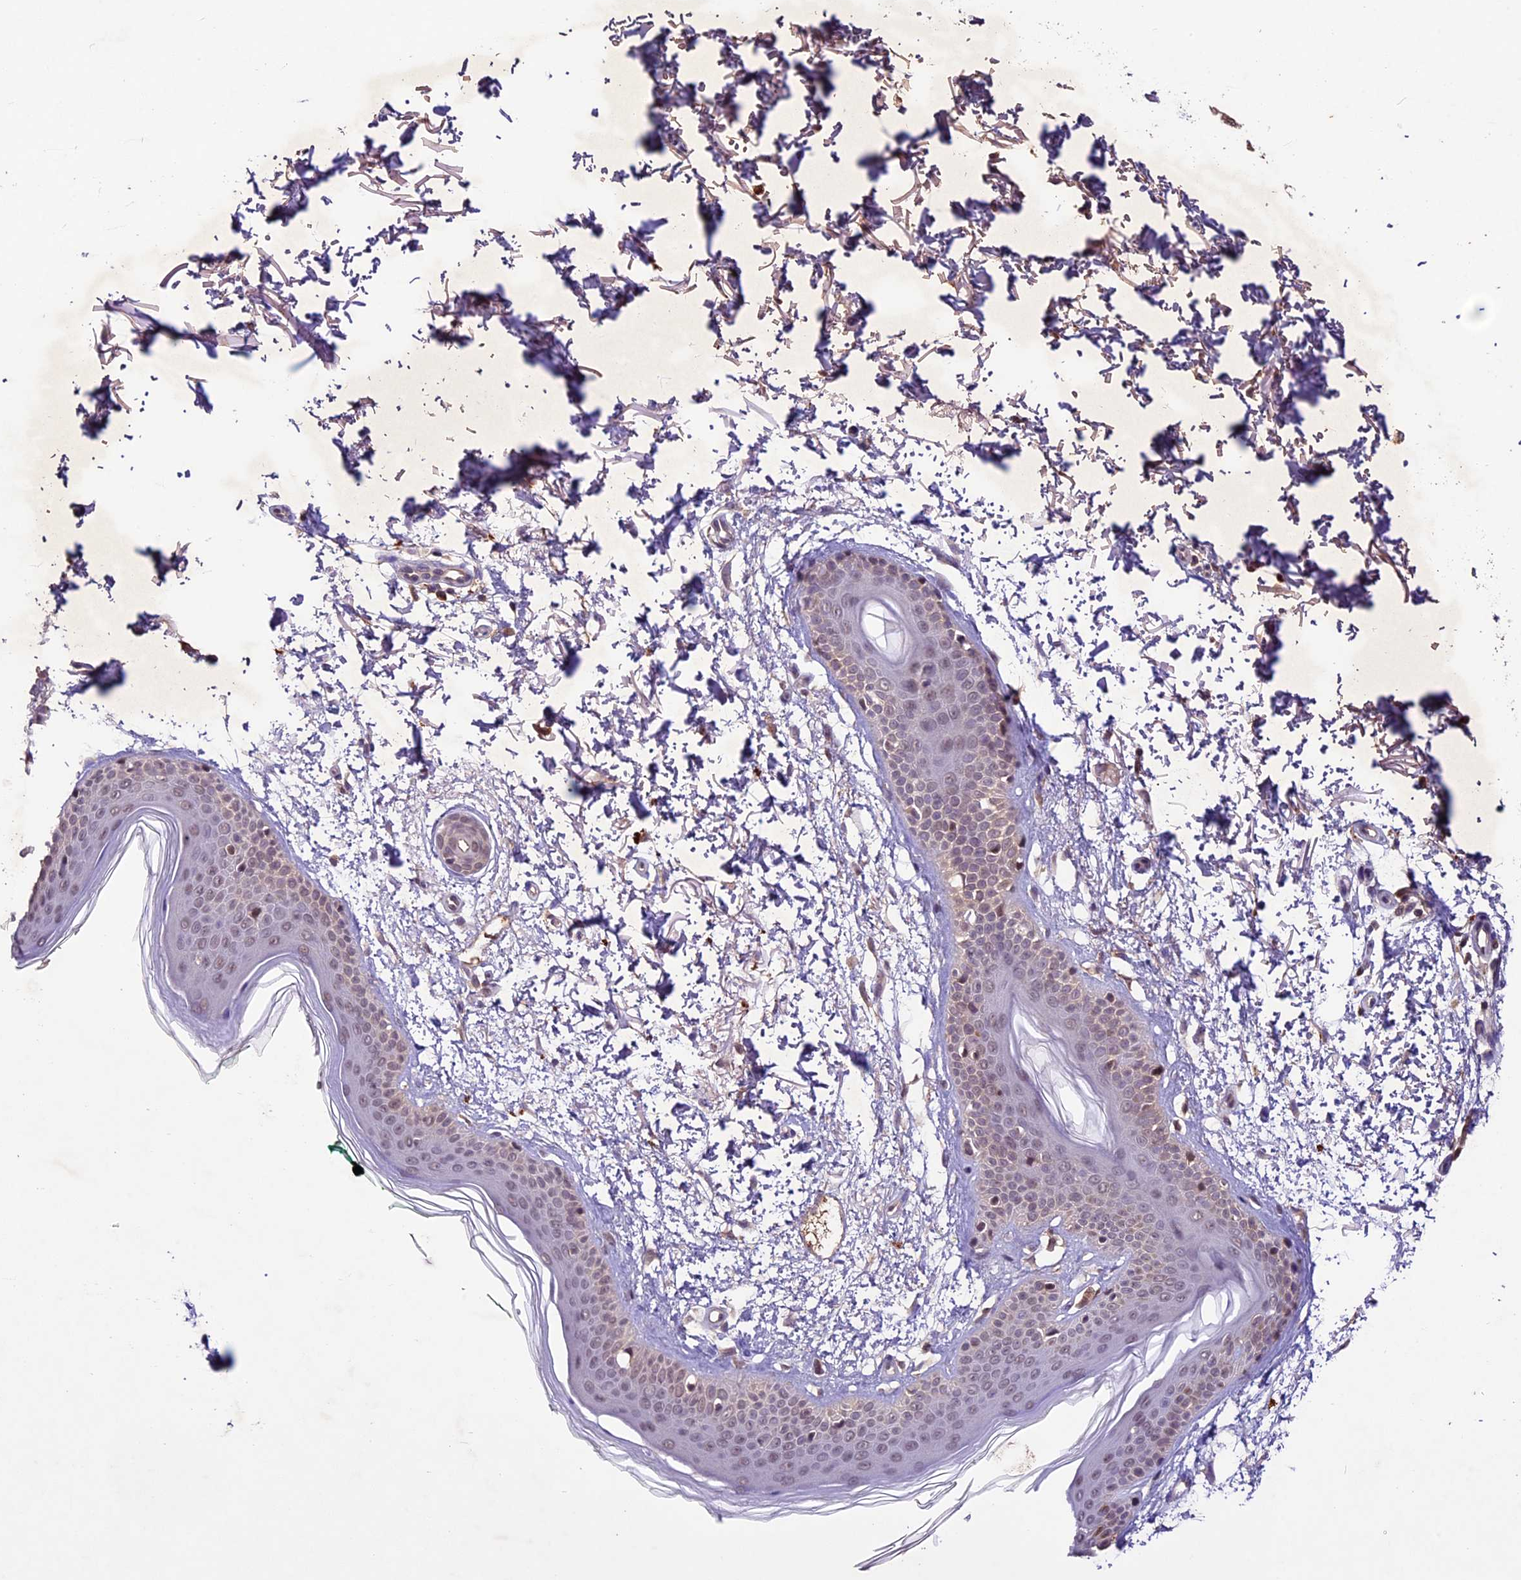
{"staining": {"intensity": "weak", "quantity": ">75%", "location": "cytoplasmic/membranous"}, "tissue": "skin", "cell_type": "Fibroblasts", "image_type": "normal", "snomed": [{"axis": "morphology", "description": "Normal tissue, NOS"}, {"axis": "topography", "description": "Skin"}], "caption": "Protein staining by IHC demonstrates weak cytoplasmic/membranous positivity in approximately >75% of fibroblasts in benign skin. Nuclei are stained in blue.", "gene": "ATP10A", "patient": {"sex": "male", "age": 66}}